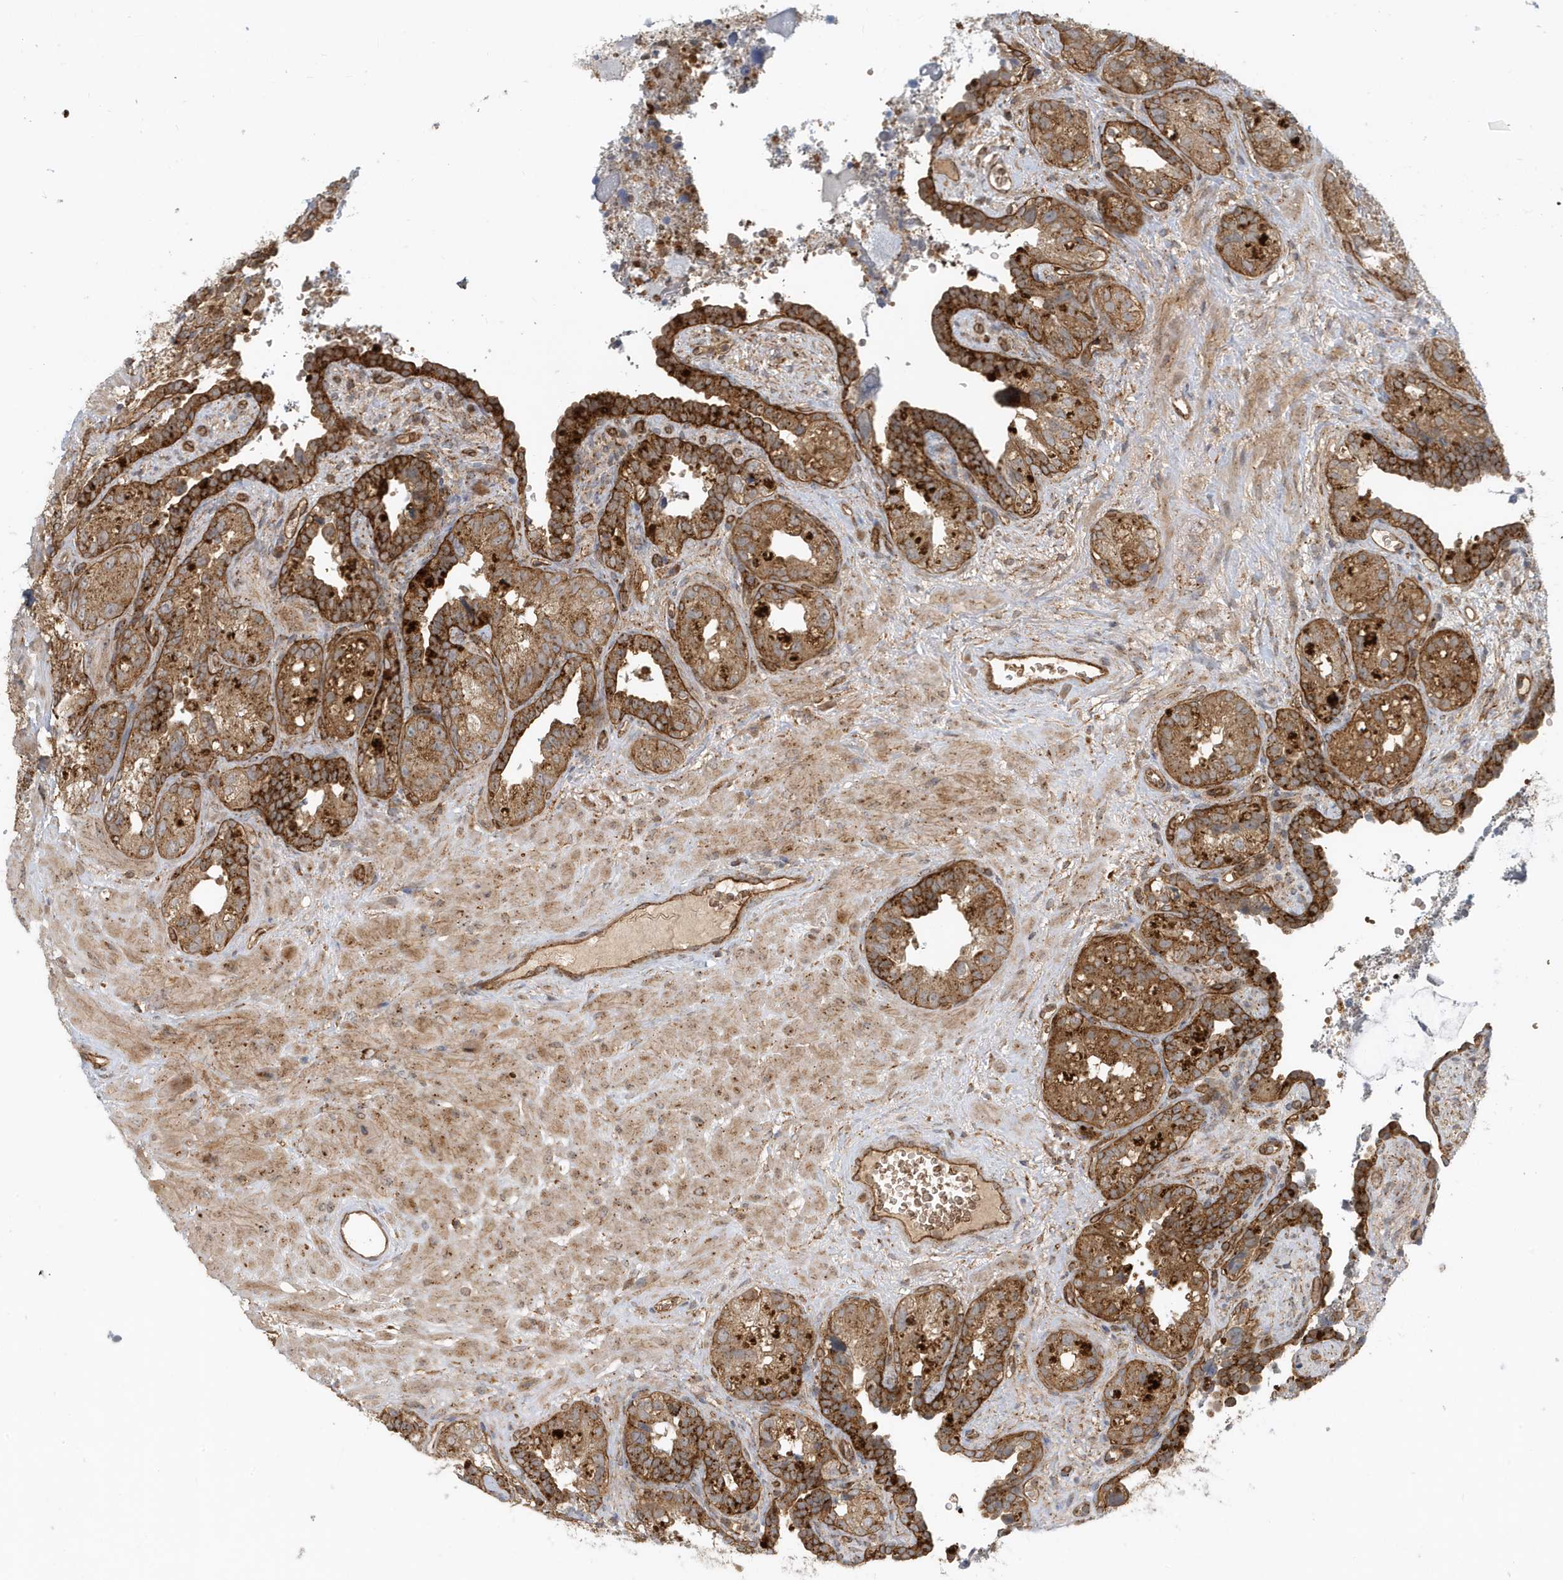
{"staining": {"intensity": "moderate", "quantity": ">75%", "location": "cytoplasmic/membranous"}, "tissue": "seminal vesicle", "cell_type": "Glandular cells", "image_type": "normal", "snomed": [{"axis": "morphology", "description": "Normal tissue, NOS"}, {"axis": "topography", "description": "Seminal veicle"}, {"axis": "topography", "description": "Peripheral nerve tissue"}], "caption": "This micrograph reveals benign seminal vesicle stained with immunohistochemistry to label a protein in brown. The cytoplasmic/membranous of glandular cells show moderate positivity for the protein. Nuclei are counter-stained blue.", "gene": "FYCO1", "patient": {"sex": "male", "age": 67}}